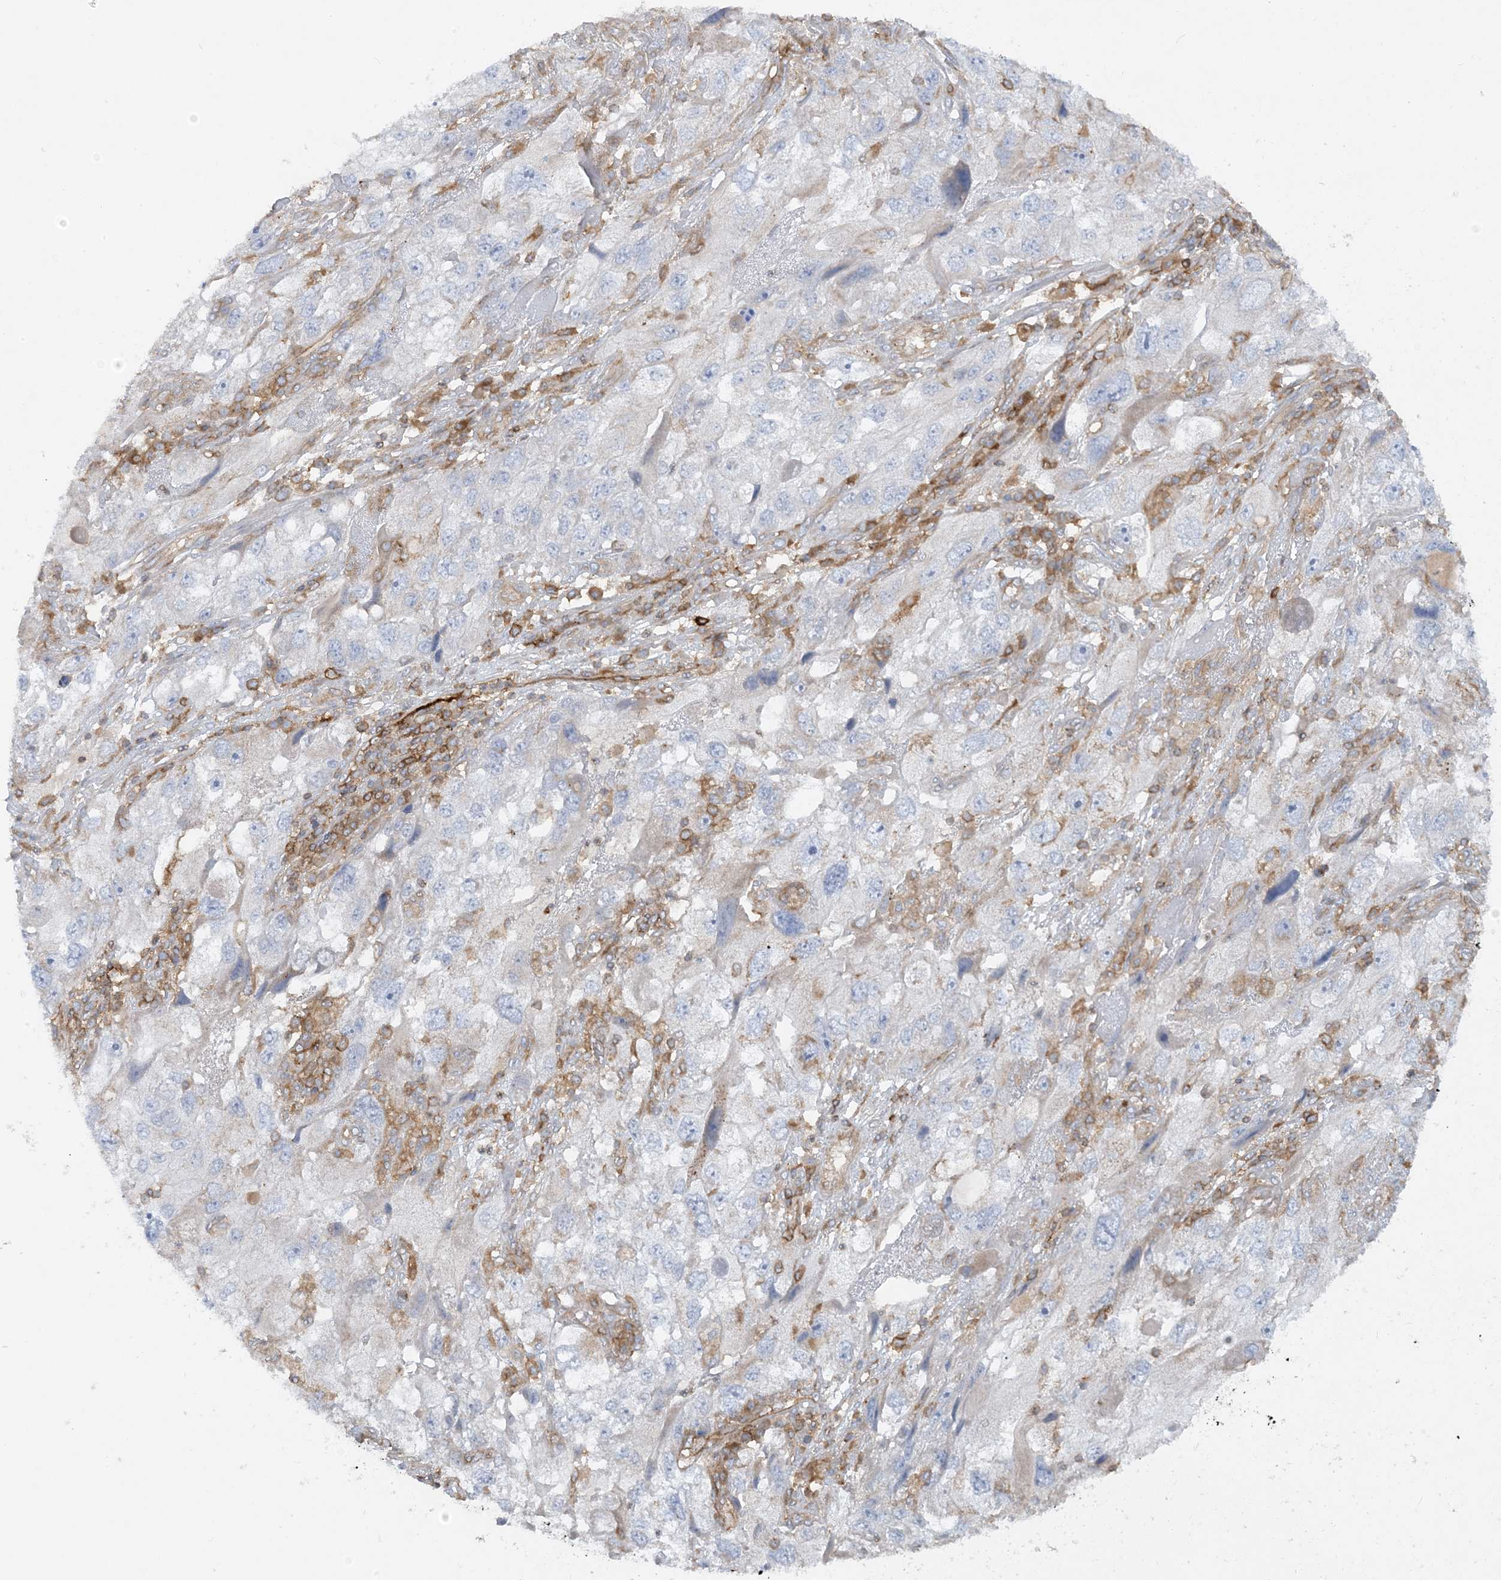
{"staining": {"intensity": "negative", "quantity": "none", "location": "none"}, "tissue": "endometrial cancer", "cell_type": "Tumor cells", "image_type": "cancer", "snomed": [{"axis": "morphology", "description": "Adenocarcinoma, NOS"}, {"axis": "topography", "description": "Endometrium"}], "caption": "Human endometrial cancer (adenocarcinoma) stained for a protein using immunohistochemistry (IHC) demonstrates no expression in tumor cells.", "gene": "HLA-E", "patient": {"sex": "female", "age": 49}}